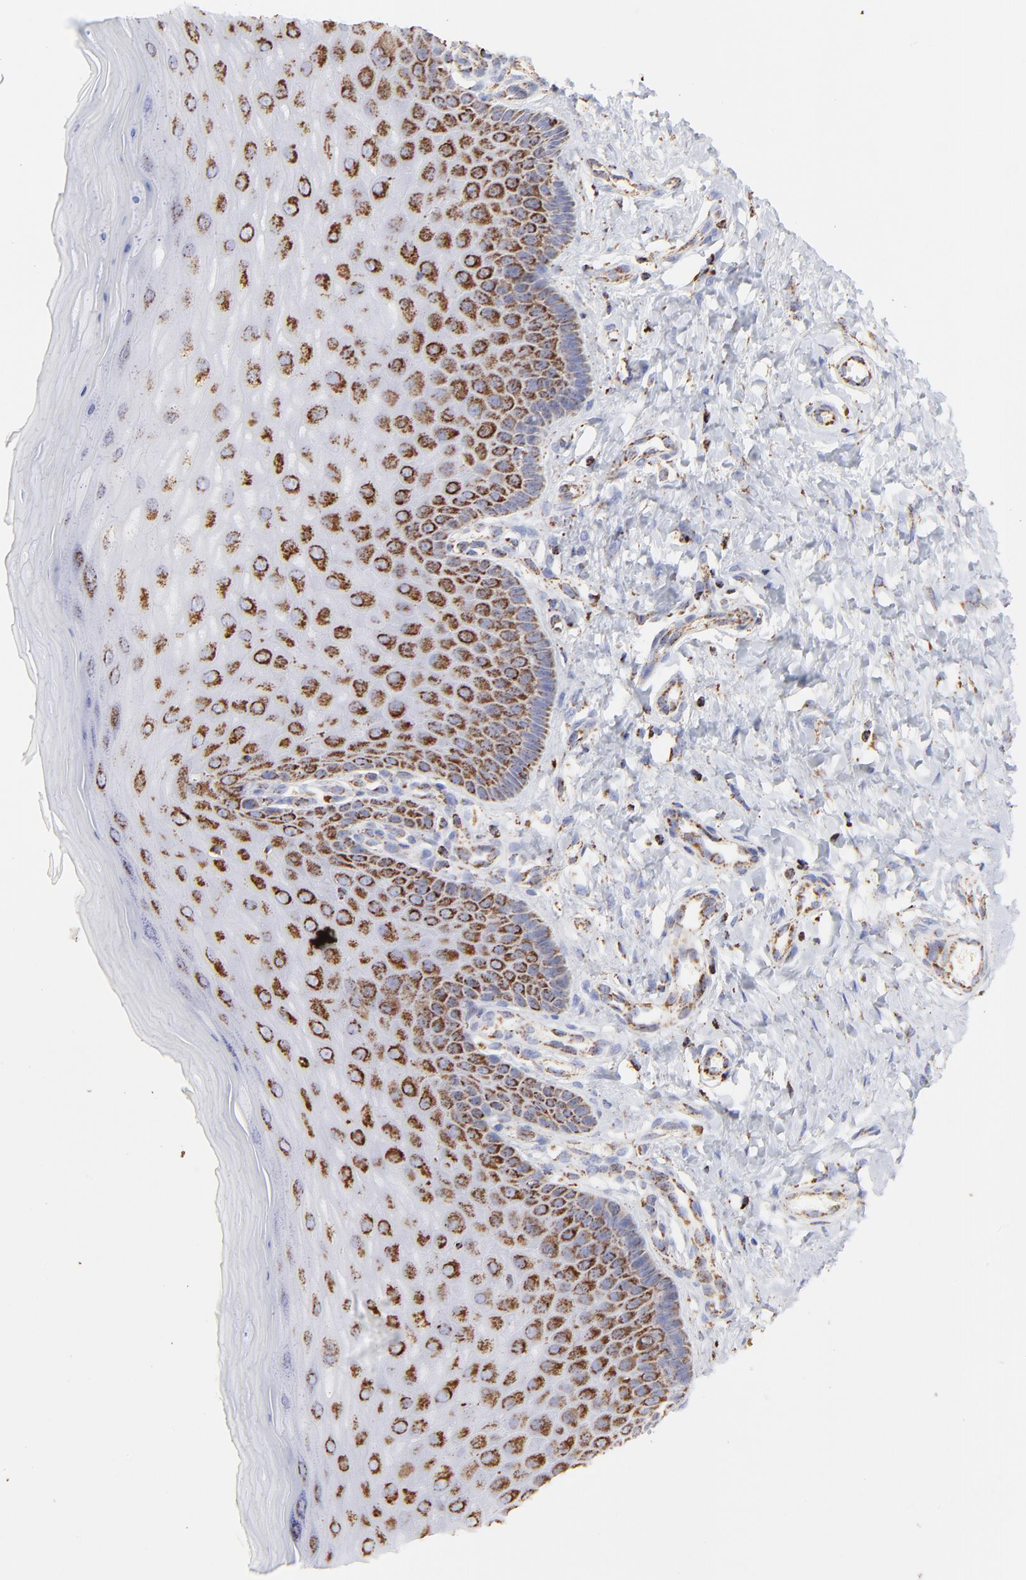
{"staining": {"intensity": "moderate", "quantity": ">75%", "location": "cytoplasmic/membranous"}, "tissue": "cervix", "cell_type": "Glandular cells", "image_type": "normal", "snomed": [{"axis": "morphology", "description": "Normal tissue, NOS"}, {"axis": "topography", "description": "Cervix"}], "caption": "Benign cervix shows moderate cytoplasmic/membranous expression in about >75% of glandular cells, visualized by immunohistochemistry. The staining is performed using DAB (3,3'-diaminobenzidine) brown chromogen to label protein expression. The nuclei are counter-stained blue using hematoxylin.", "gene": "COX4I1", "patient": {"sex": "female", "age": 55}}